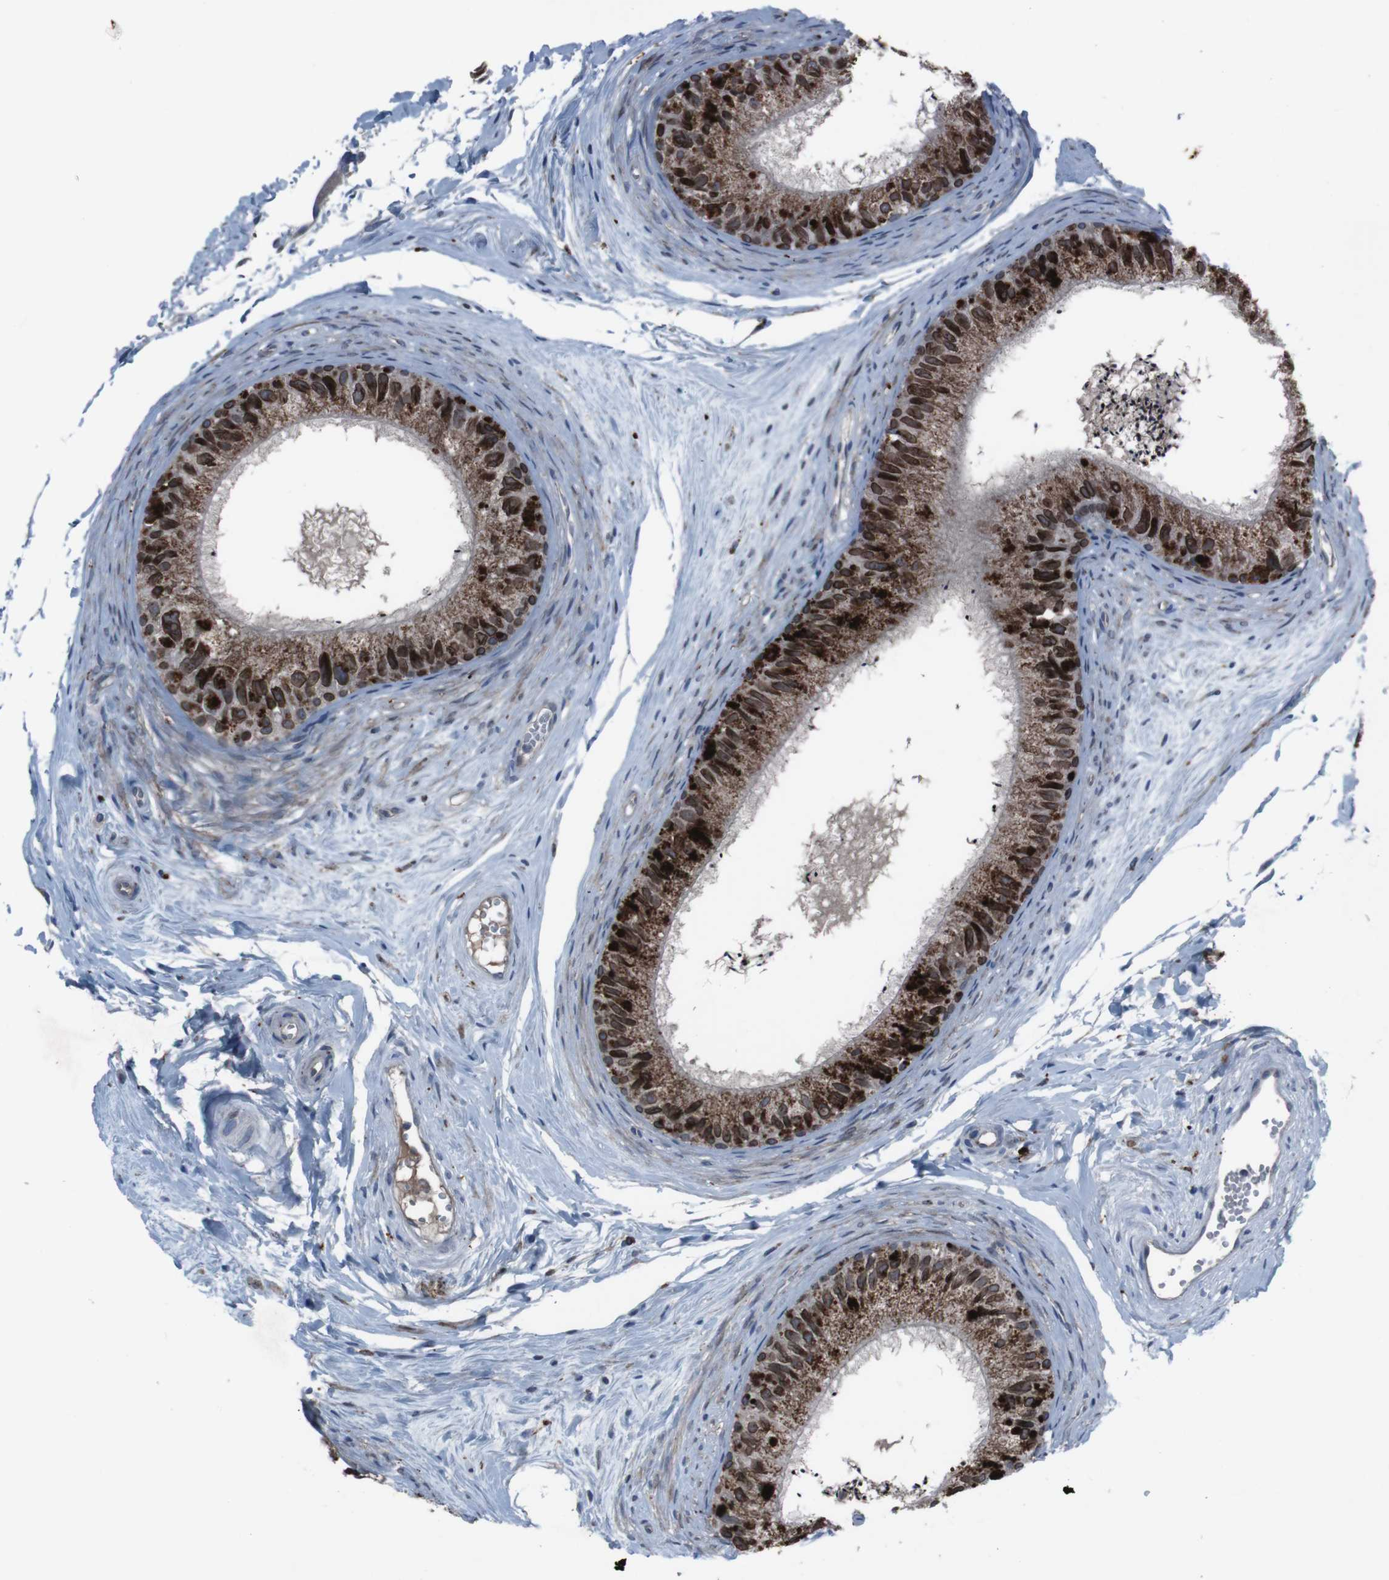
{"staining": {"intensity": "strong", "quantity": ">75%", "location": "cytoplasmic/membranous,nuclear"}, "tissue": "epididymis", "cell_type": "Glandular cells", "image_type": "normal", "snomed": [{"axis": "morphology", "description": "Normal tissue, NOS"}, {"axis": "topography", "description": "Epididymis"}], "caption": "A photomicrograph showing strong cytoplasmic/membranous,nuclear expression in about >75% of glandular cells in normal epididymis, as visualized by brown immunohistochemical staining.", "gene": "EFNA5", "patient": {"sex": "male", "age": 56}}